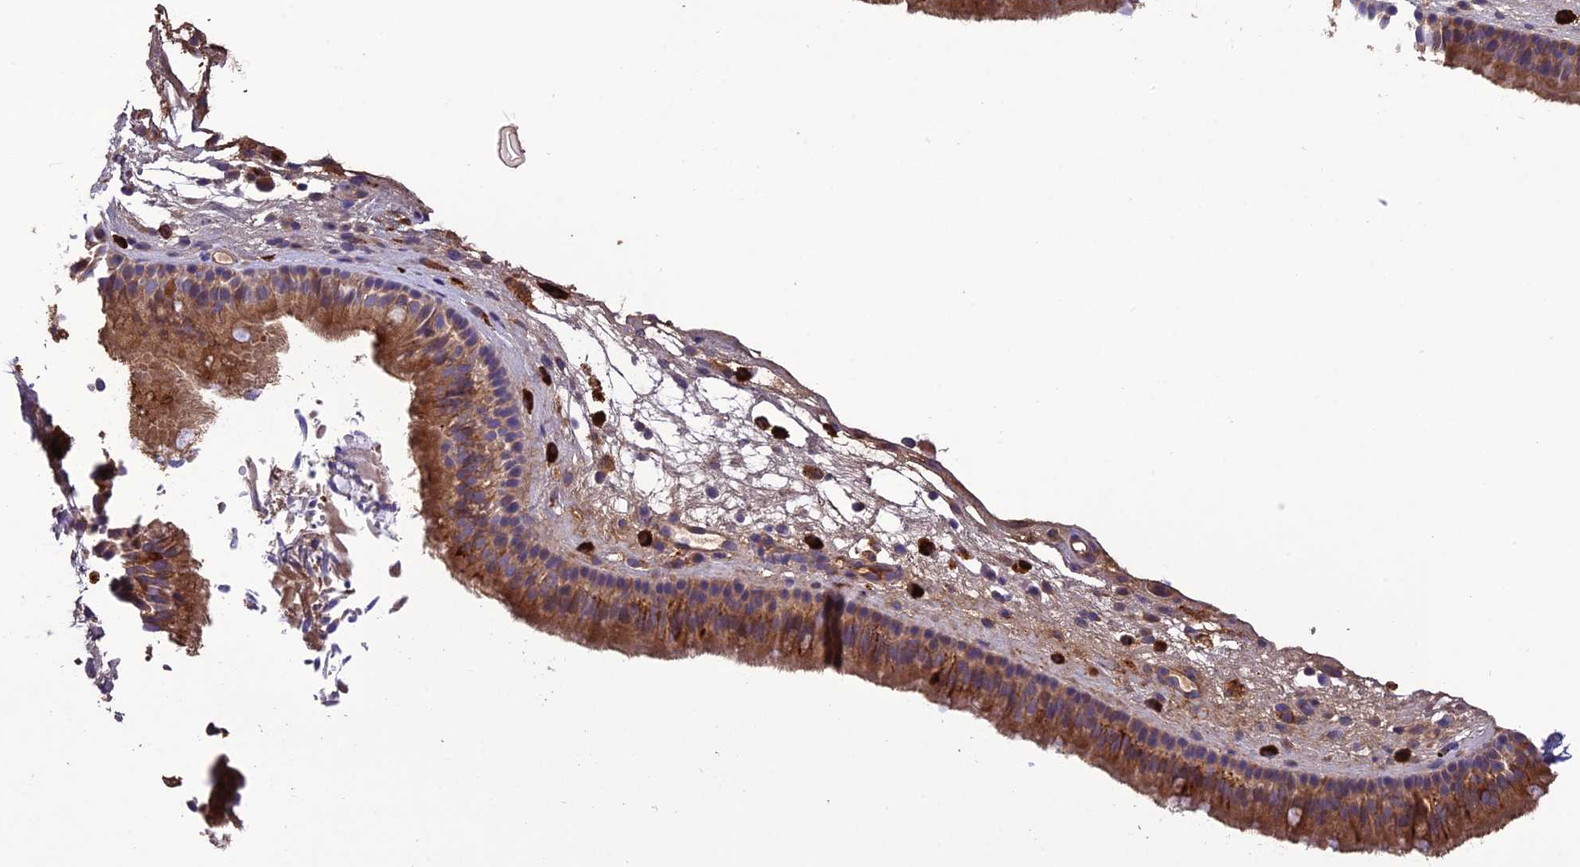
{"staining": {"intensity": "moderate", "quantity": ">75%", "location": "cytoplasmic/membranous"}, "tissue": "nasopharynx", "cell_type": "Respiratory epithelial cells", "image_type": "normal", "snomed": [{"axis": "morphology", "description": "Normal tissue, NOS"}, {"axis": "morphology", "description": "Inflammation, NOS"}, {"axis": "morphology", "description": "Malignant melanoma, Metastatic site"}, {"axis": "topography", "description": "Nasopharynx"}], "caption": "IHC of benign nasopharynx displays medium levels of moderate cytoplasmic/membranous positivity in about >75% of respiratory epithelial cells. (DAB (3,3'-diaminobenzidine) IHC with brightfield microscopy, high magnification).", "gene": "MIOS", "patient": {"sex": "male", "age": 70}}